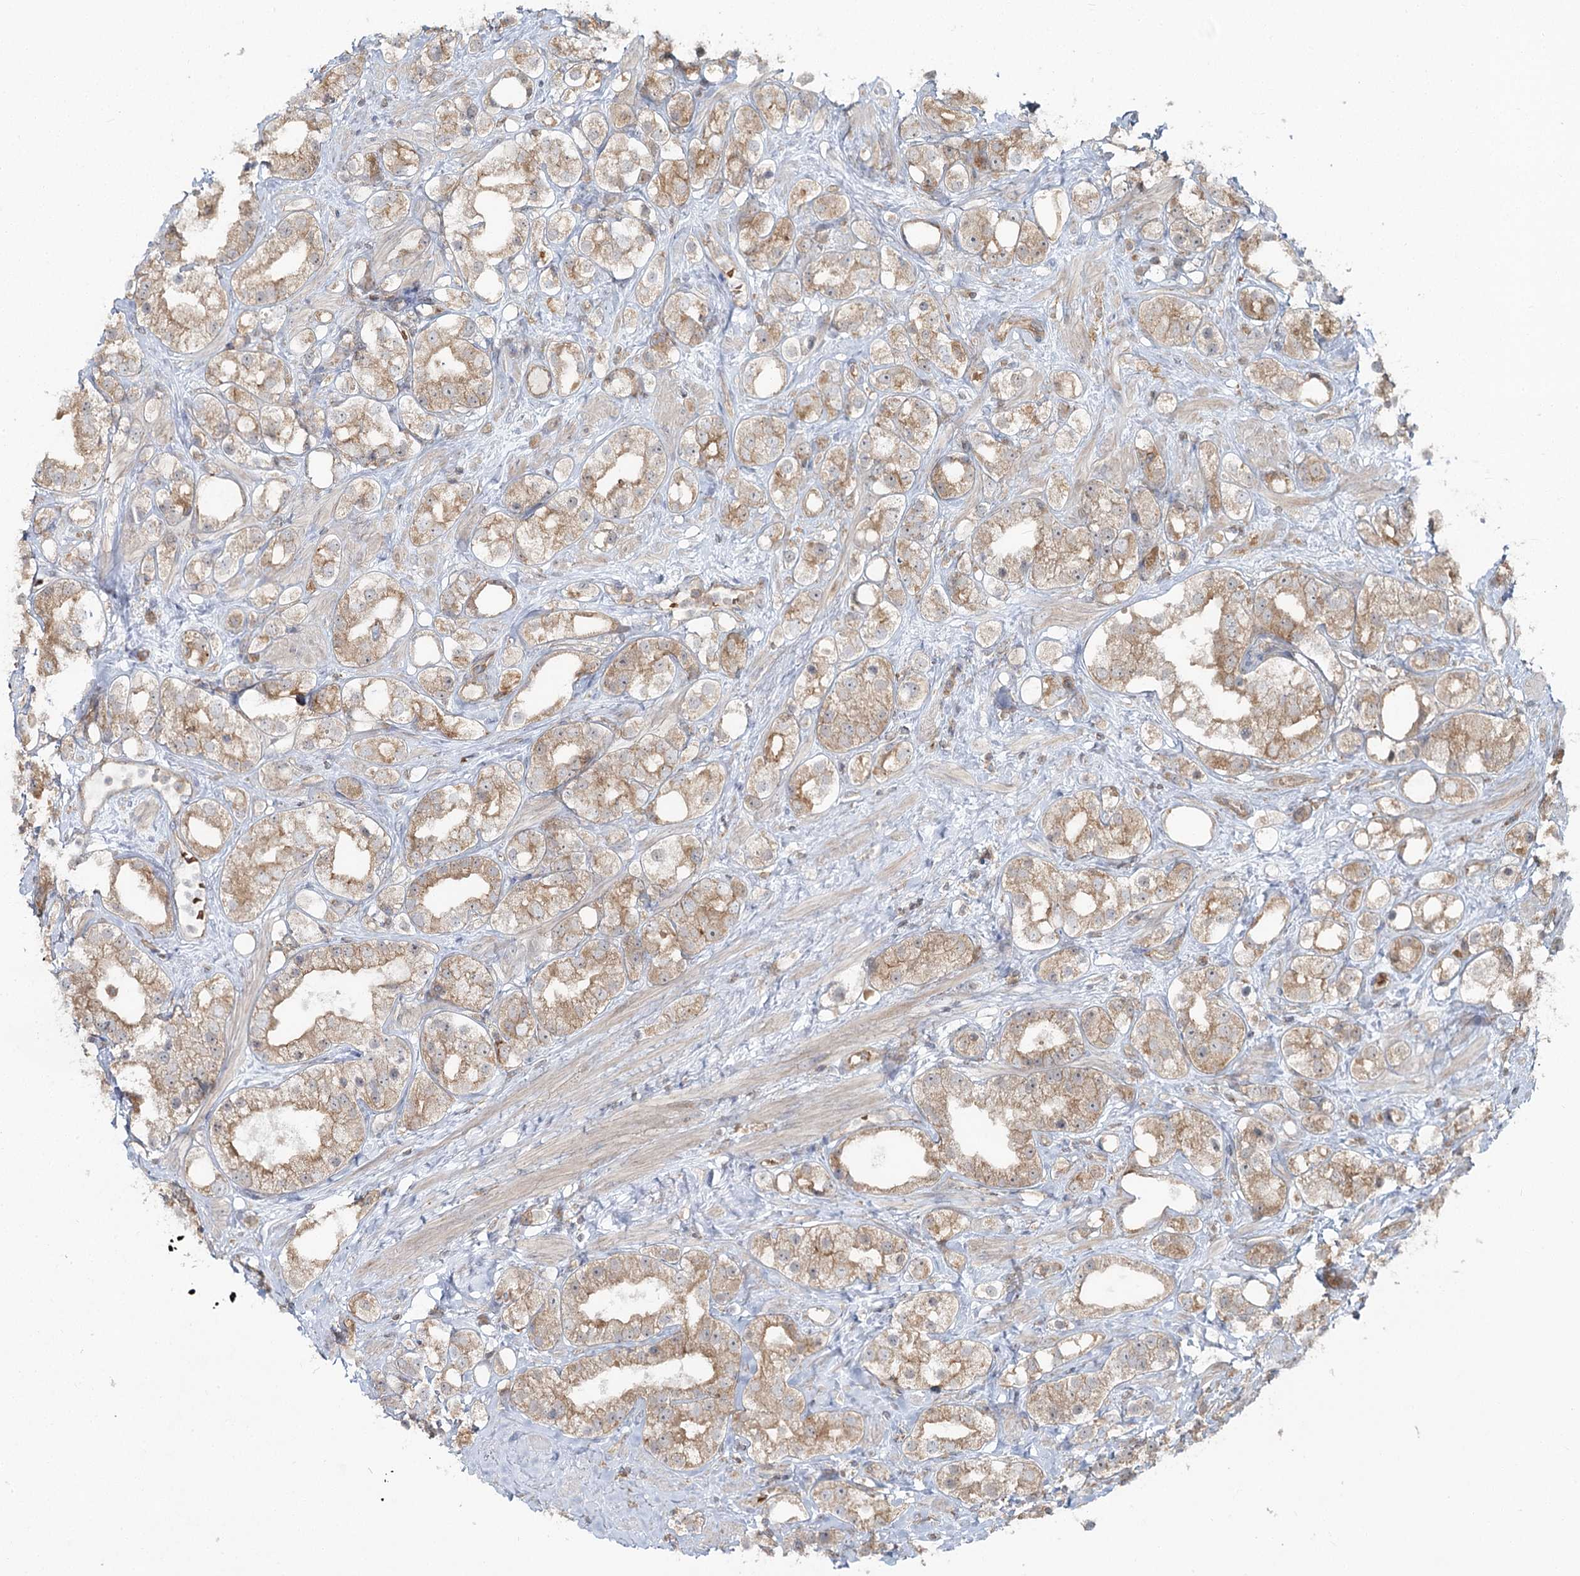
{"staining": {"intensity": "moderate", "quantity": ">75%", "location": "cytoplasmic/membranous"}, "tissue": "prostate cancer", "cell_type": "Tumor cells", "image_type": "cancer", "snomed": [{"axis": "morphology", "description": "Adenocarcinoma, NOS"}, {"axis": "topography", "description": "Prostate"}], "caption": "High-power microscopy captured an immunohistochemistry (IHC) photomicrograph of prostate cancer (adenocarcinoma), revealing moderate cytoplasmic/membranous positivity in approximately >75% of tumor cells.", "gene": "PCBD2", "patient": {"sex": "male", "age": 79}}